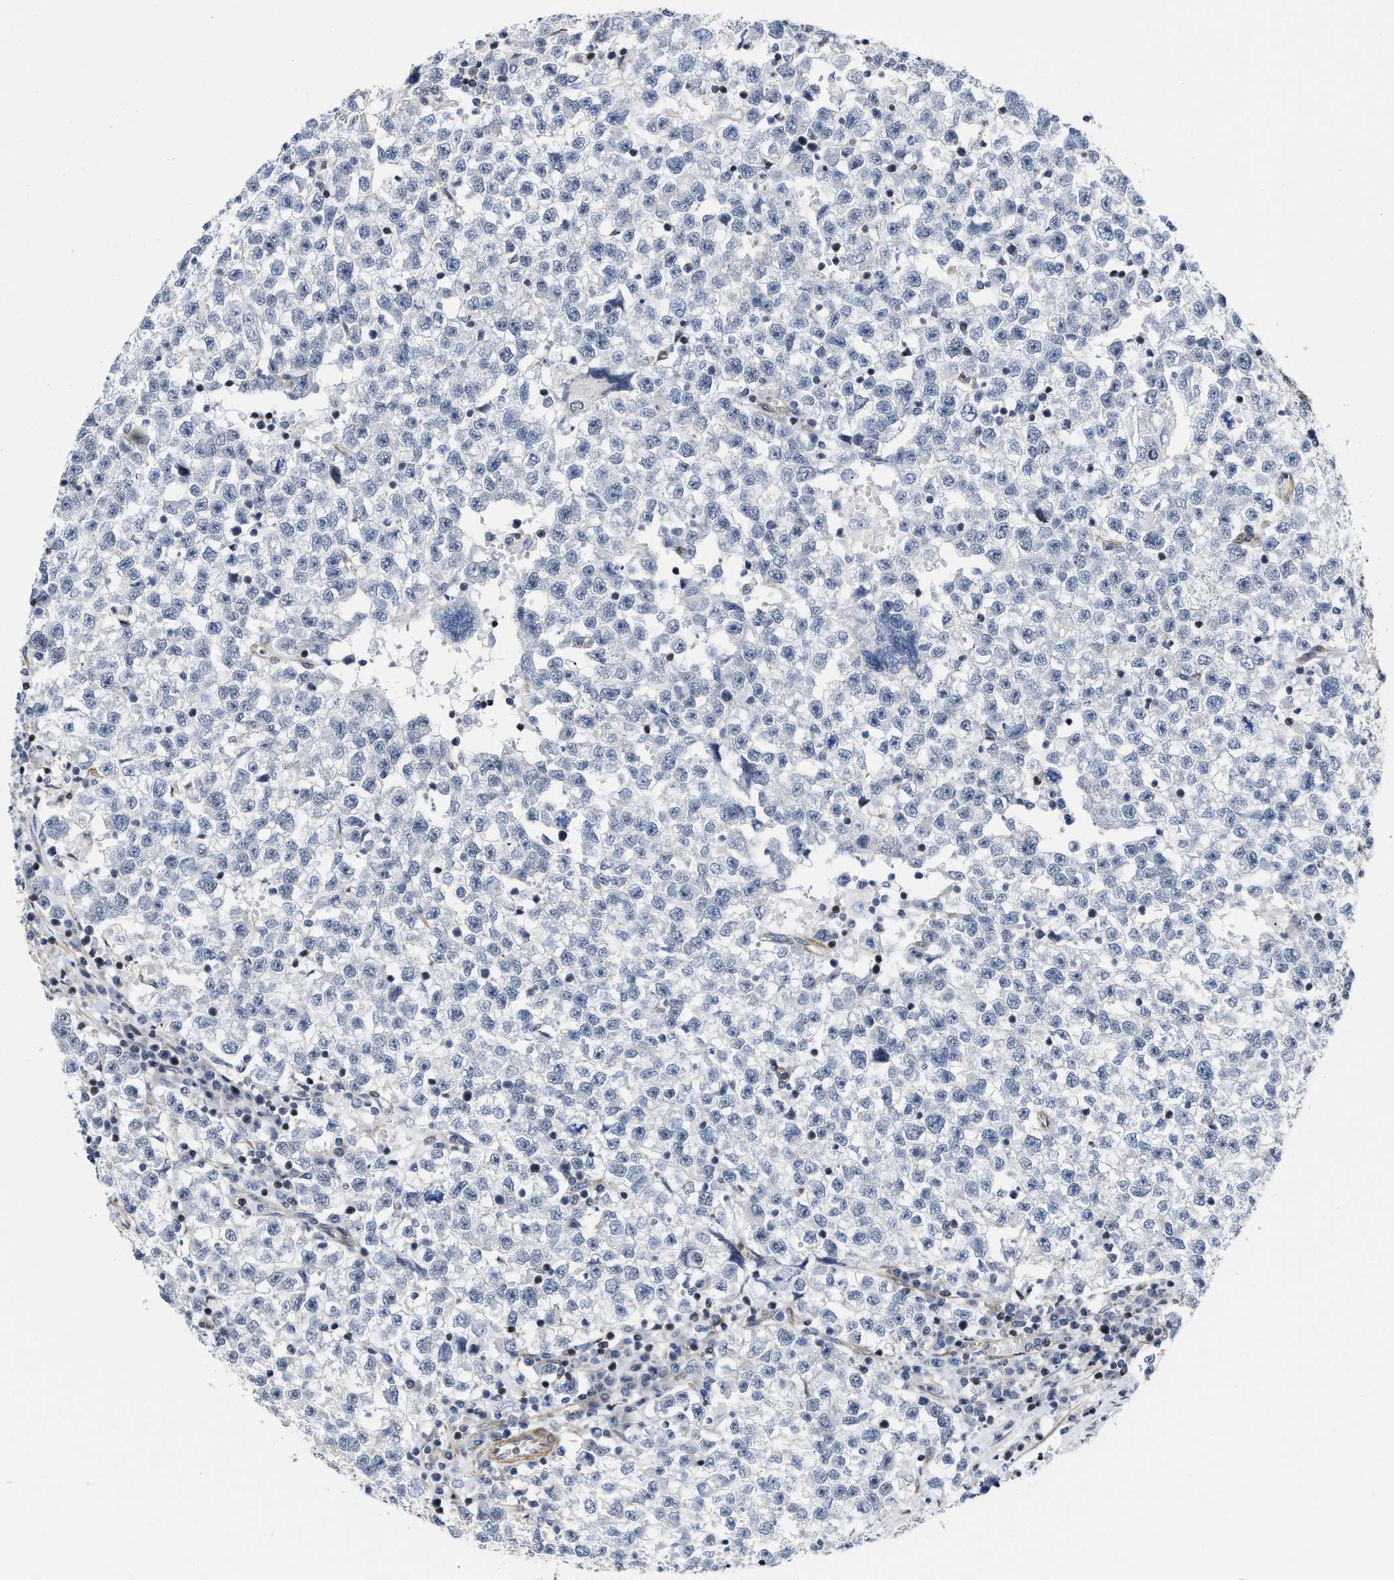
{"staining": {"intensity": "negative", "quantity": "none", "location": "none"}, "tissue": "testis cancer", "cell_type": "Tumor cells", "image_type": "cancer", "snomed": [{"axis": "morphology", "description": "Seminoma, NOS"}, {"axis": "topography", "description": "Testis"}], "caption": "Micrograph shows no significant protein staining in tumor cells of testis cancer (seminoma). (Stains: DAB (3,3'-diaminobenzidine) immunohistochemistry (IHC) with hematoxylin counter stain, Microscopy: brightfield microscopy at high magnification).", "gene": "TGFB1I1", "patient": {"sex": "male", "age": 22}}